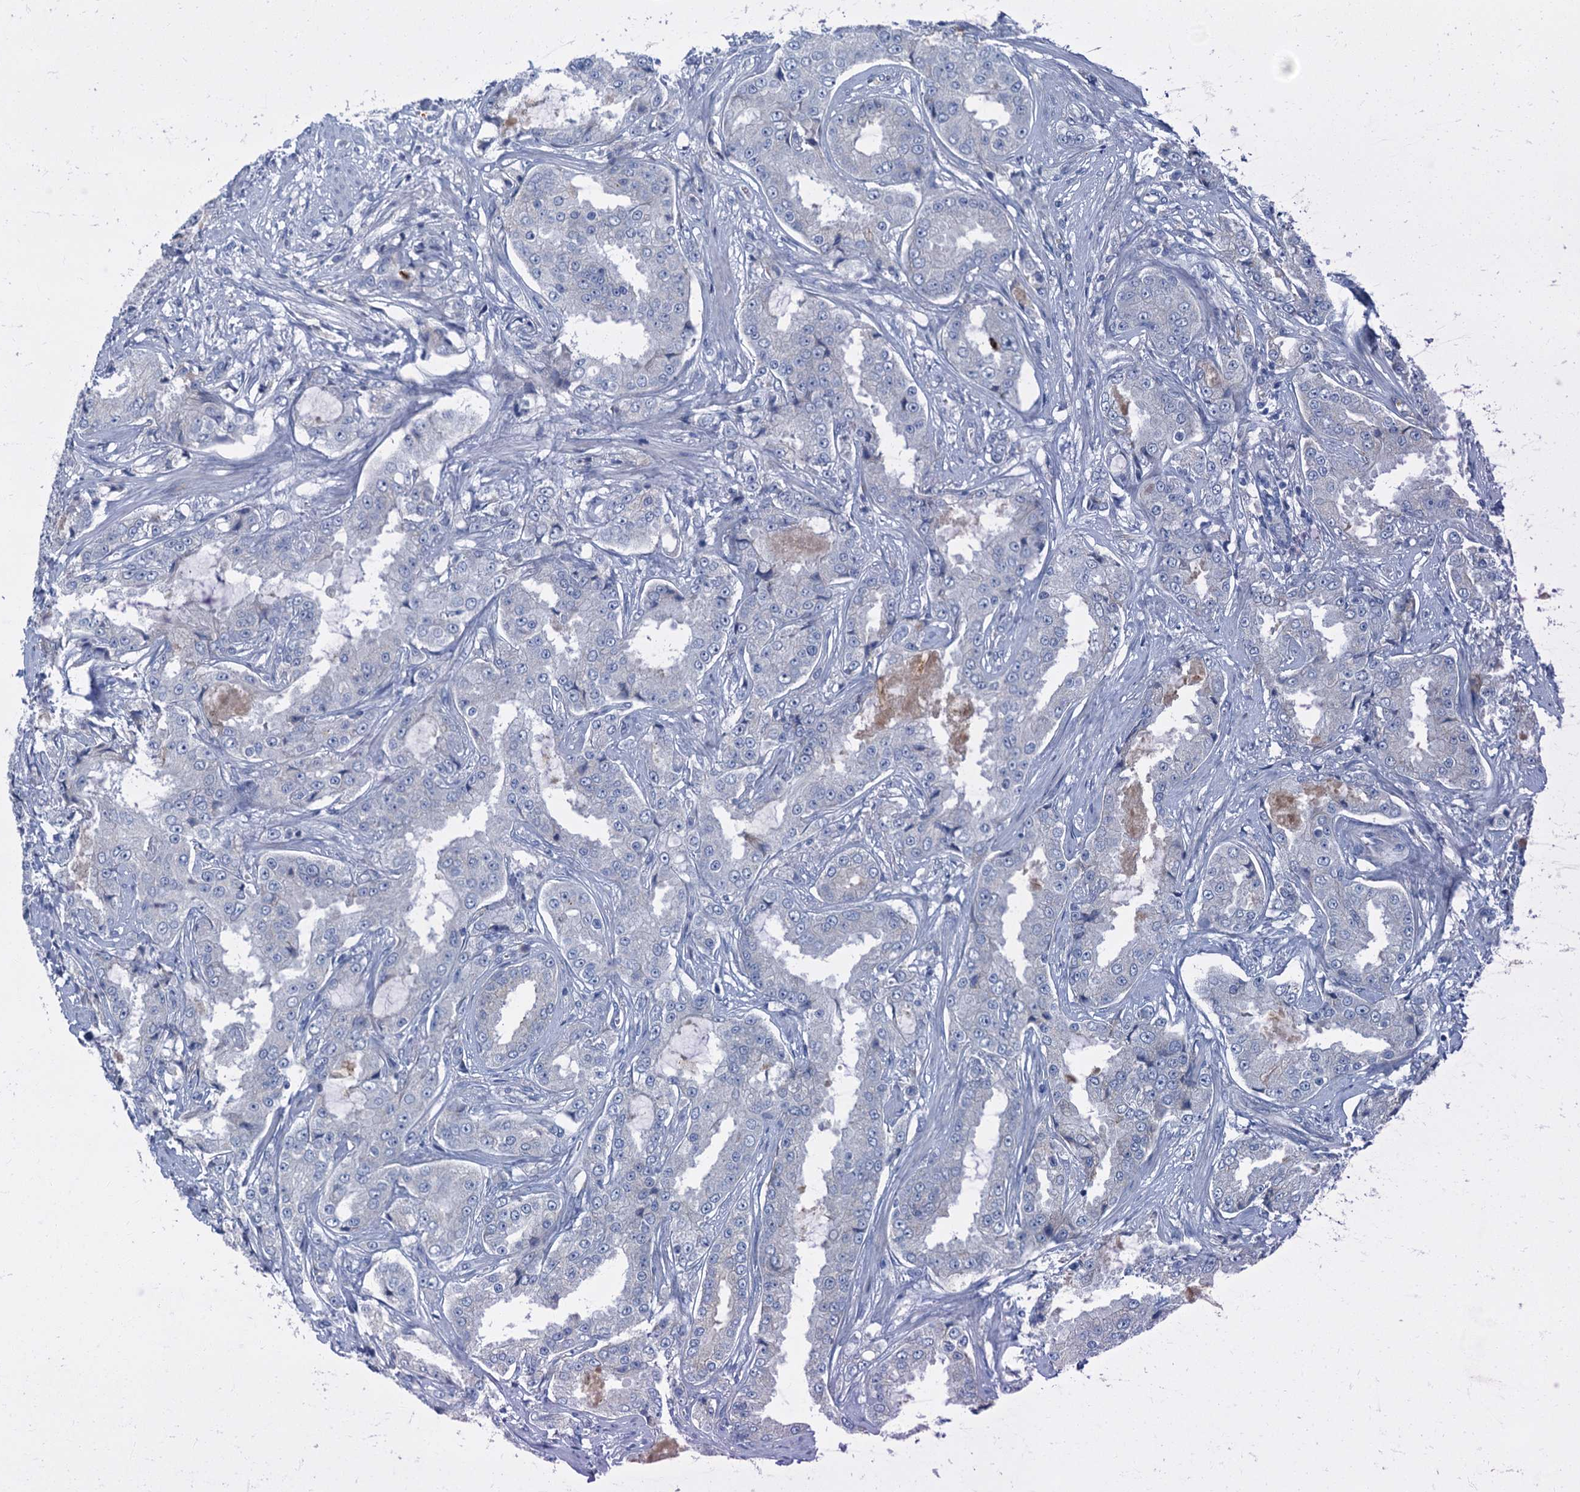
{"staining": {"intensity": "negative", "quantity": "none", "location": "none"}, "tissue": "prostate cancer", "cell_type": "Tumor cells", "image_type": "cancer", "snomed": [{"axis": "morphology", "description": "Adenocarcinoma, High grade"}, {"axis": "topography", "description": "Prostate"}], "caption": "DAB (3,3'-diaminobenzidine) immunohistochemical staining of human prostate adenocarcinoma (high-grade) exhibits no significant staining in tumor cells.", "gene": "ANKDD1A", "patient": {"sex": "male", "age": 73}}